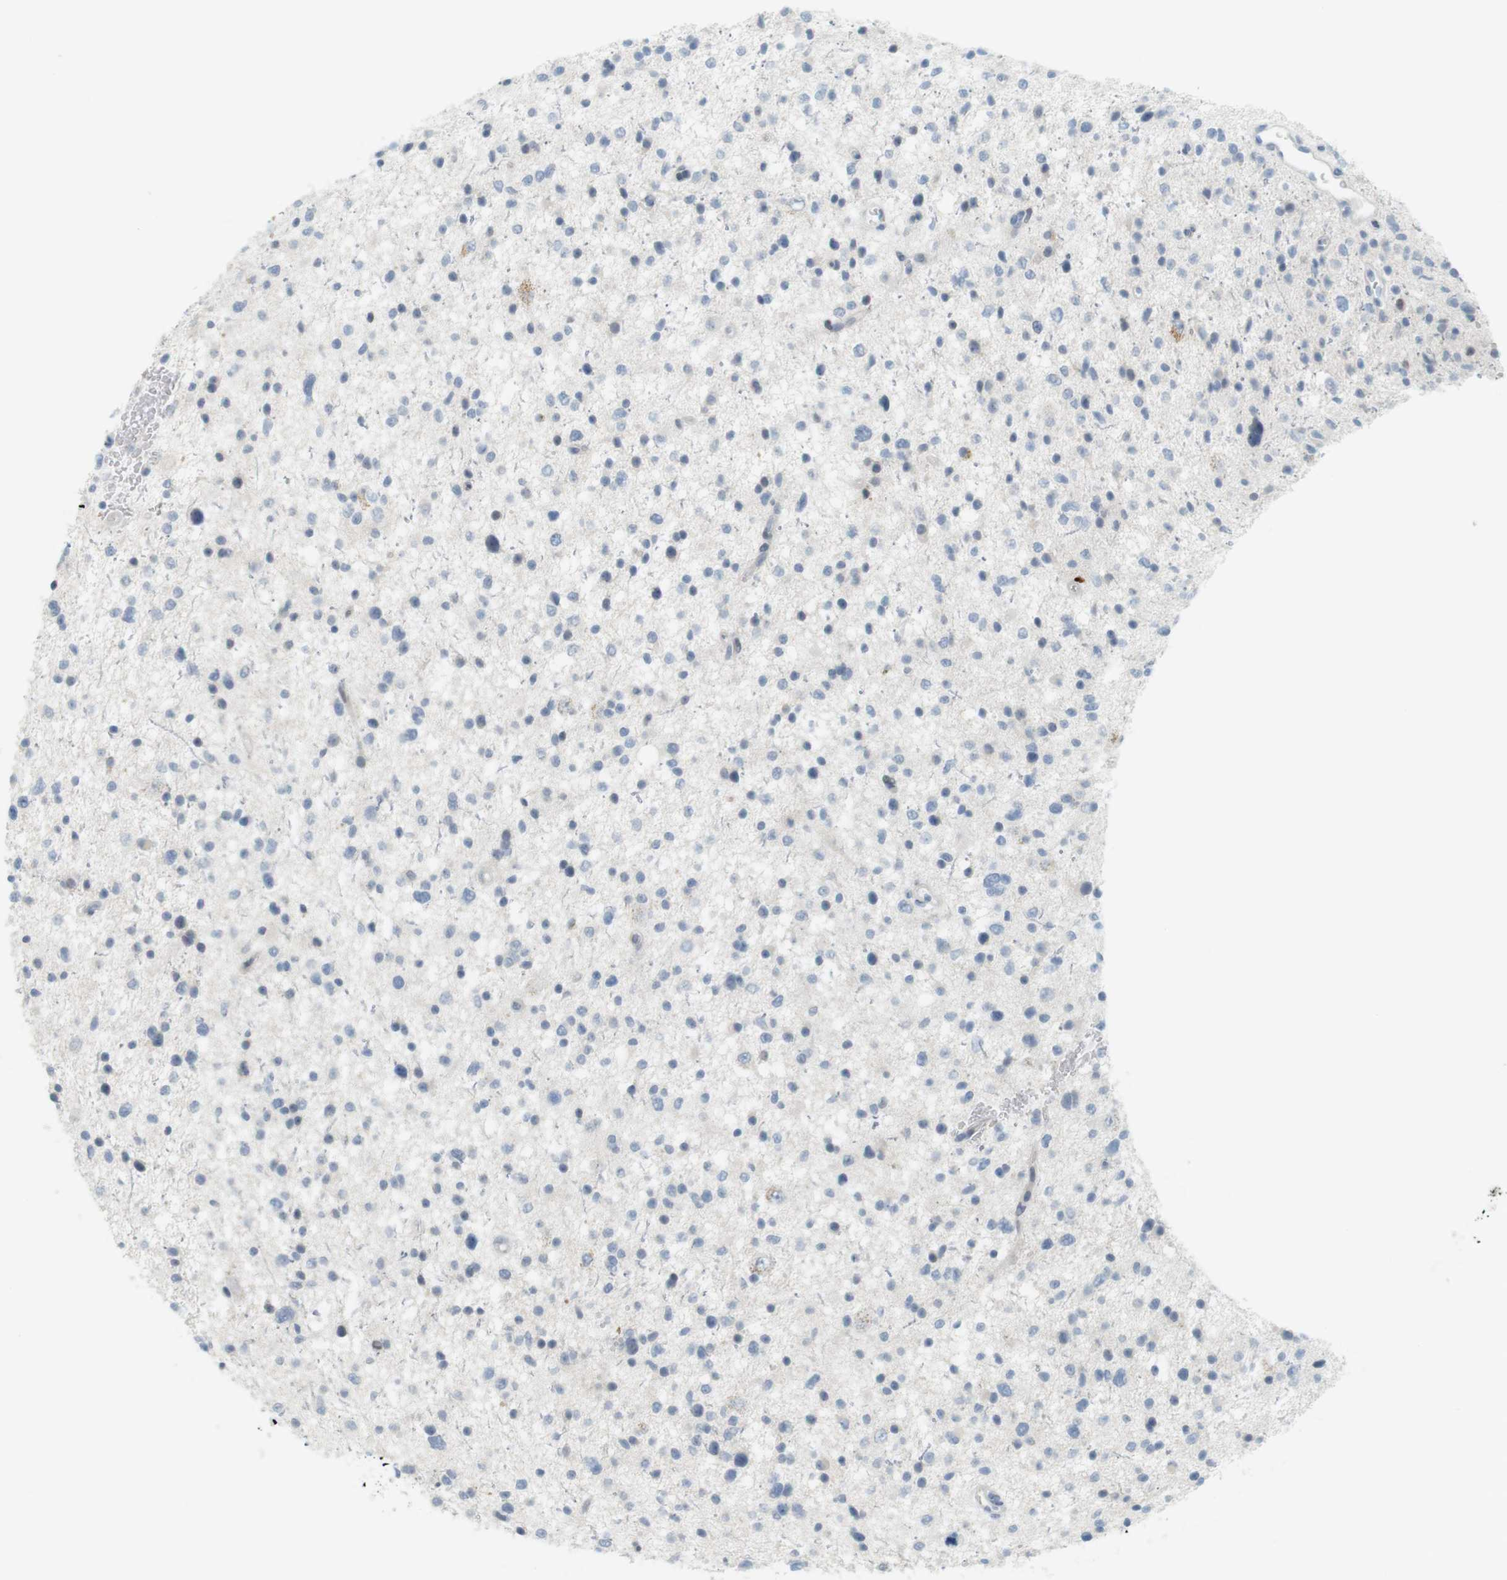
{"staining": {"intensity": "negative", "quantity": "none", "location": "none"}, "tissue": "glioma", "cell_type": "Tumor cells", "image_type": "cancer", "snomed": [{"axis": "morphology", "description": "Glioma, malignant, Low grade"}, {"axis": "topography", "description": "Brain"}], "caption": "An IHC micrograph of glioma is shown. There is no staining in tumor cells of glioma.", "gene": "DMC1", "patient": {"sex": "female", "age": 37}}